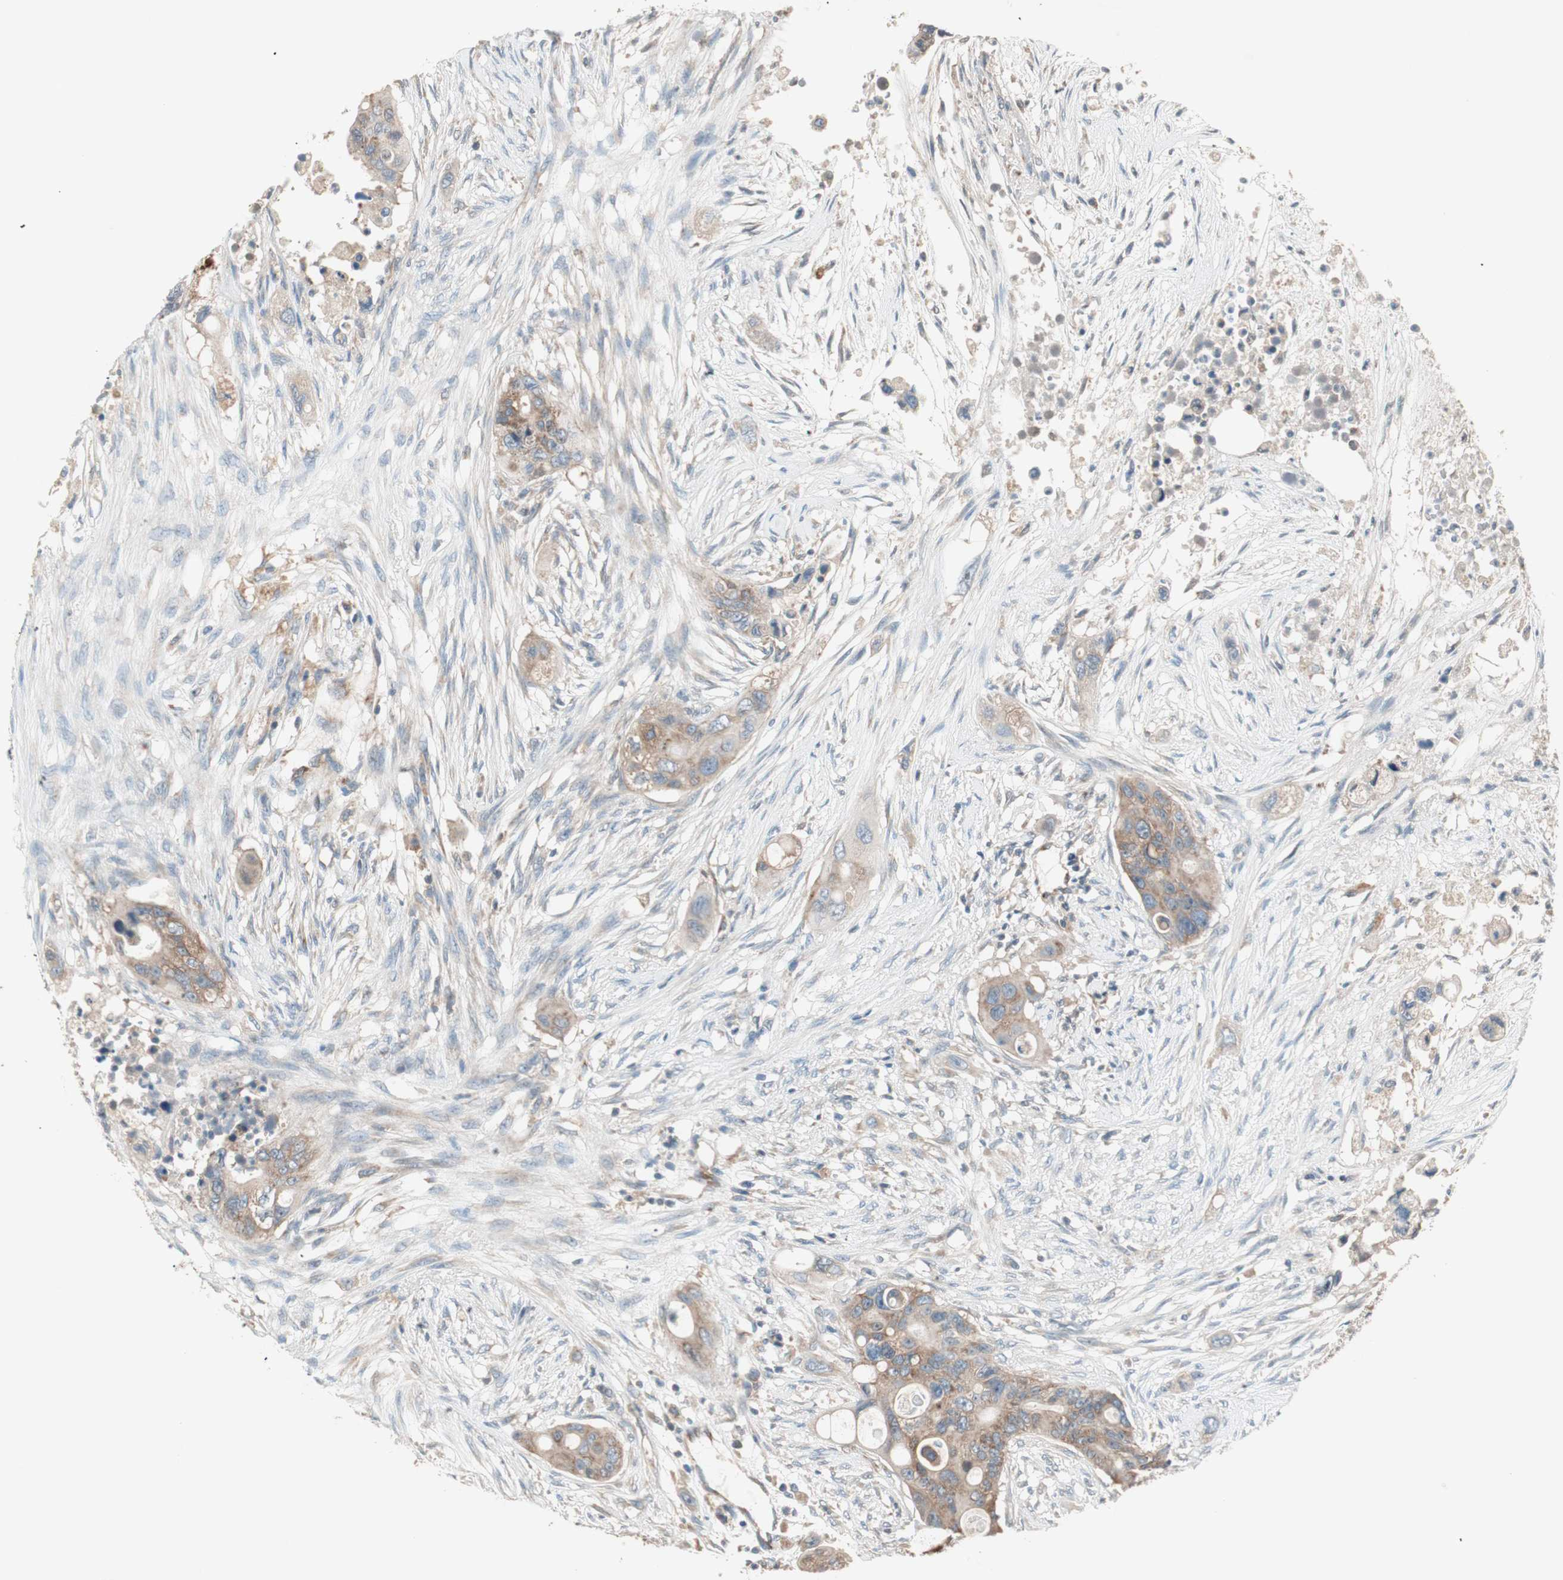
{"staining": {"intensity": "moderate", "quantity": ">75%", "location": "cytoplasmic/membranous"}, "tissue": "colorectal cancer", "cell_type": "Tumor cells", "image_type": "cancer", "snomed": [{"axis": "morphology", "description": "Adenocarcinoma, NOS"}, {"axis": "topography", "description": "Colon"}], "caption": "Colorectal adenocarcinoma stained with DAB immunohistochemistry demonstrates medium levels of moderate cytoplasmic/membranous positivity in about >75% of tumor cells. The protein of interest is shown in brown color, while the nuclei are stained blue.", "gene": "CC2D1A", "patient": {"sex": "female", "age": 57}}